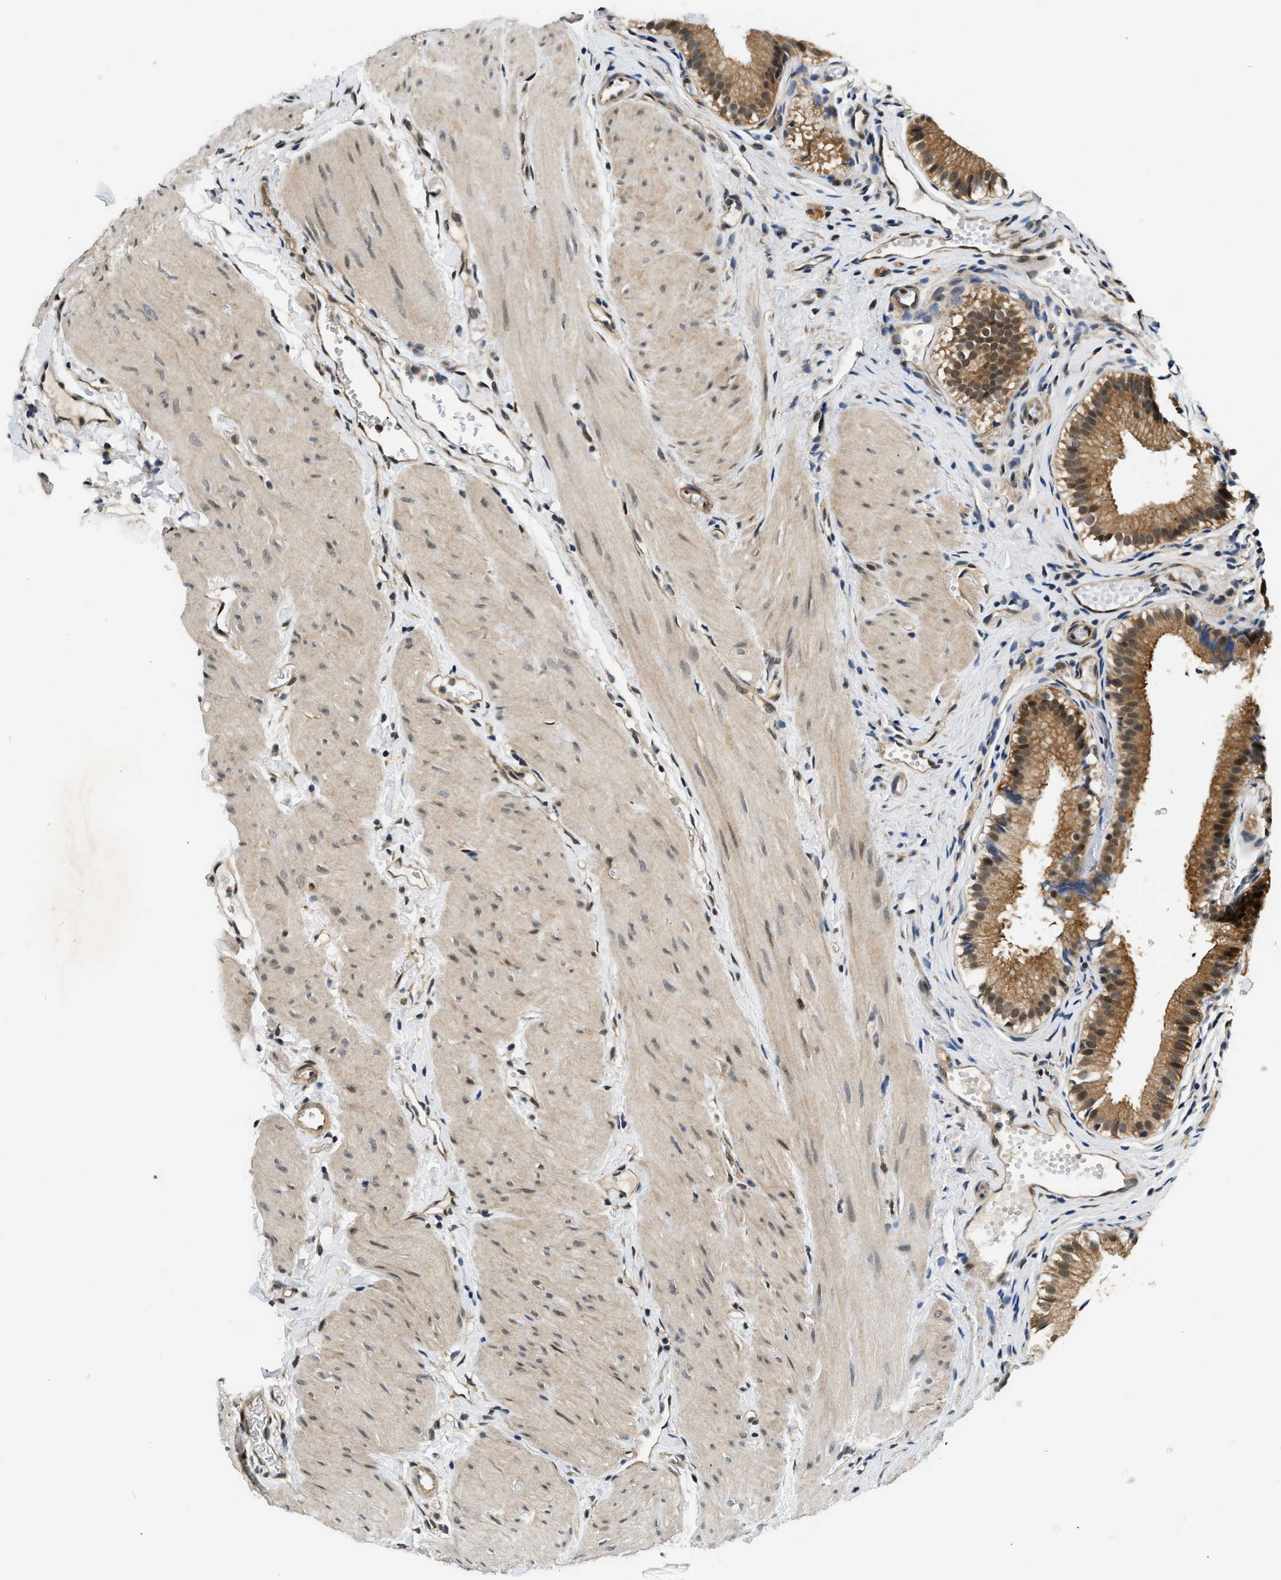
{"staining": {"intensity": "moderate", "quantity": ">75%", "location": "cytoplasmic/membranous"}, "tissue": "gallbladder", "cell_type": "Glandular cells", "image_type": "normal", "snomed": [{"axis": "morphology", "description": "Normal tissue, NOS"}, {"axis": "topography", "description": "Gallbladder"}], "caption": "Glandular cells show medium levels of moderate cytoplasmic/membranous staining in about >75% of cells in unremarkable human gallbladder.", "gene": "SMAD4", "patient": {"sex": "female", "age": 26}}